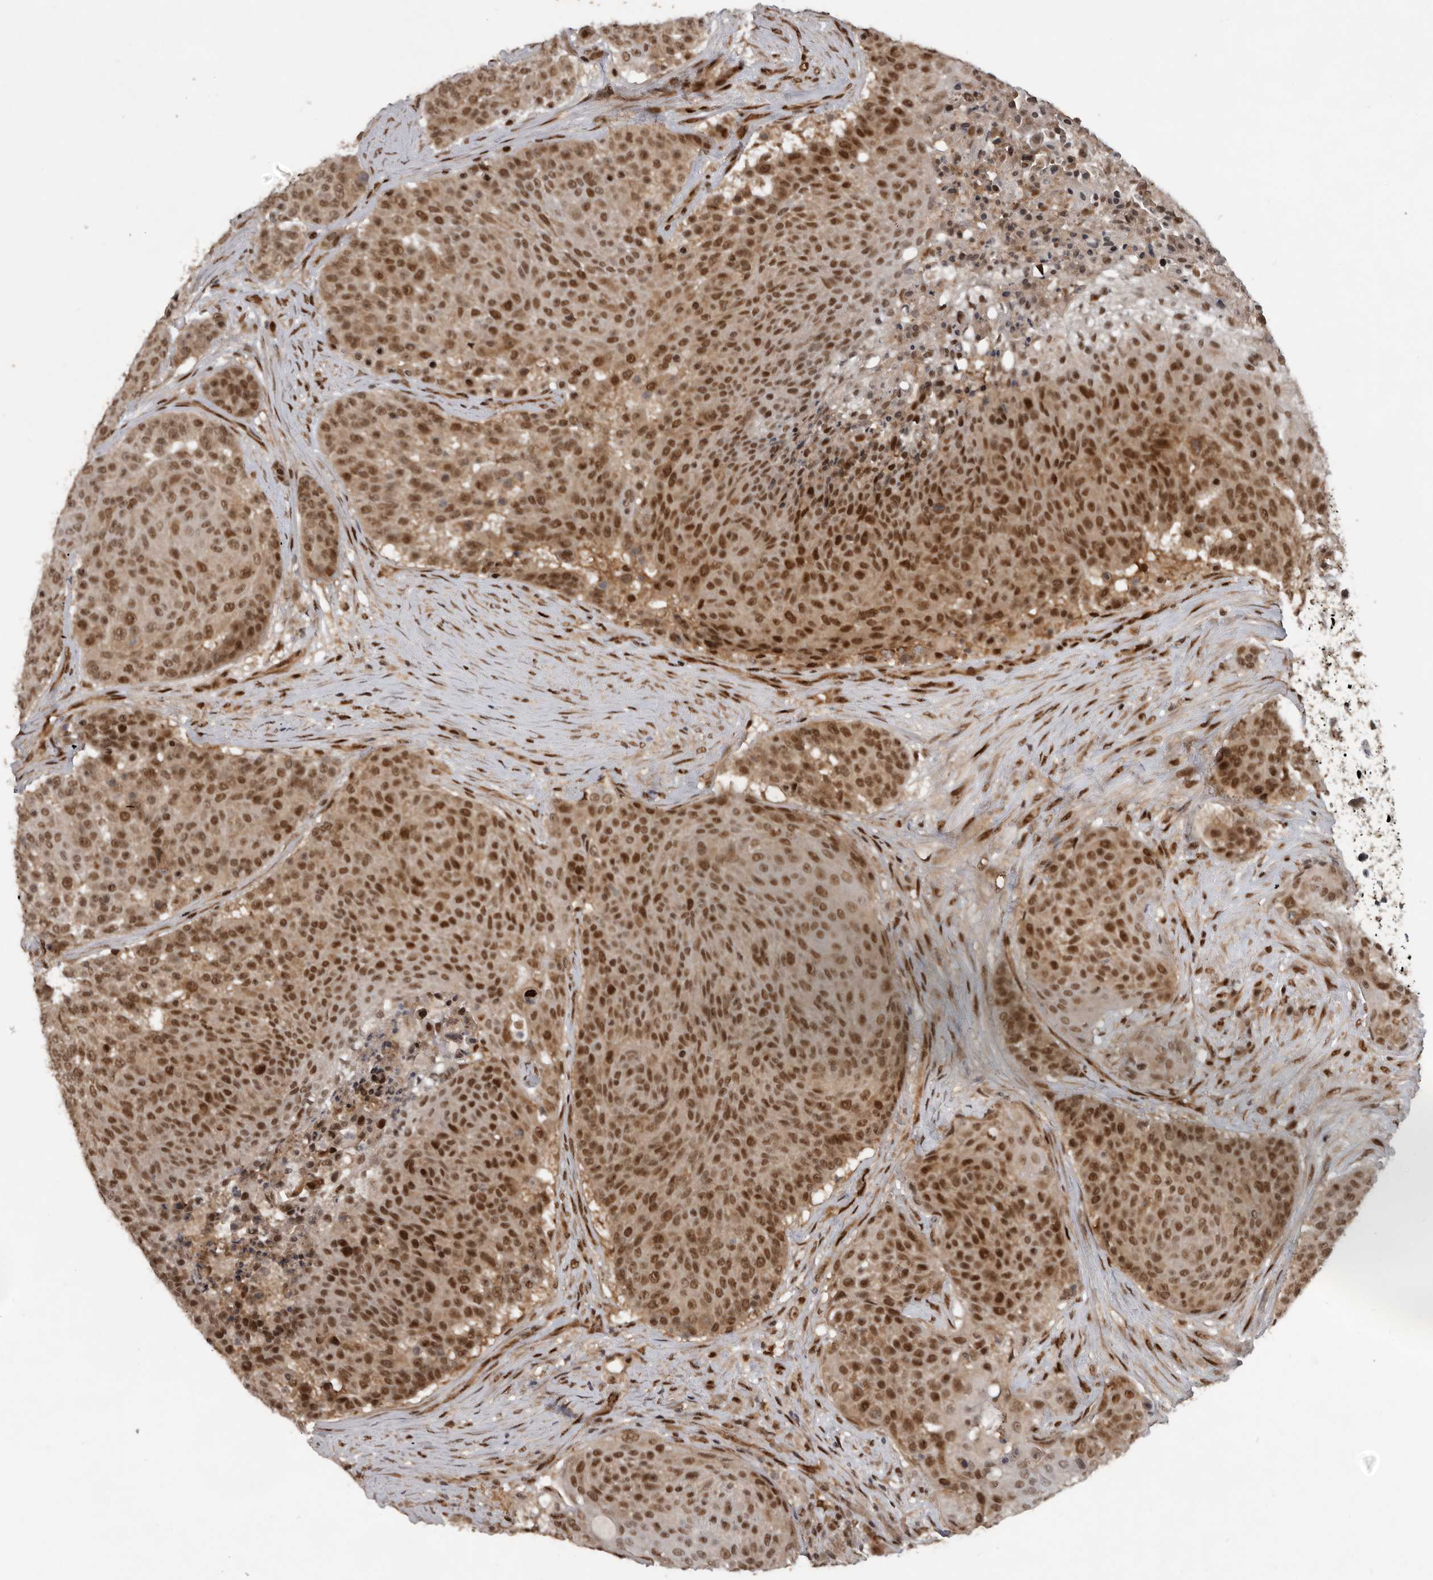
{"staining": {"intensity": "strong", "quantity": "25%-75%", "location": "cytoplasmic/membranous,nuclear"}, "tissue": "urothelial cancer", "cell_type": "Tumor cells", "image_type": "cancer", "snomed": [{"axis": "morphology", "description": "Urothelial carcinoma, High grade"}, {"axis": "topography", "description": "Urinary bladder"}], "caption": "DAB immunohistochemical staining of urothelial carcinoma (high-grade) shows strong cytoplasmic/membranous and nuclear protein positivity in approximately 25%-75% of tumor cells.", "gene": "CDC27", "patient": {"sex": "female", "age": 63}}